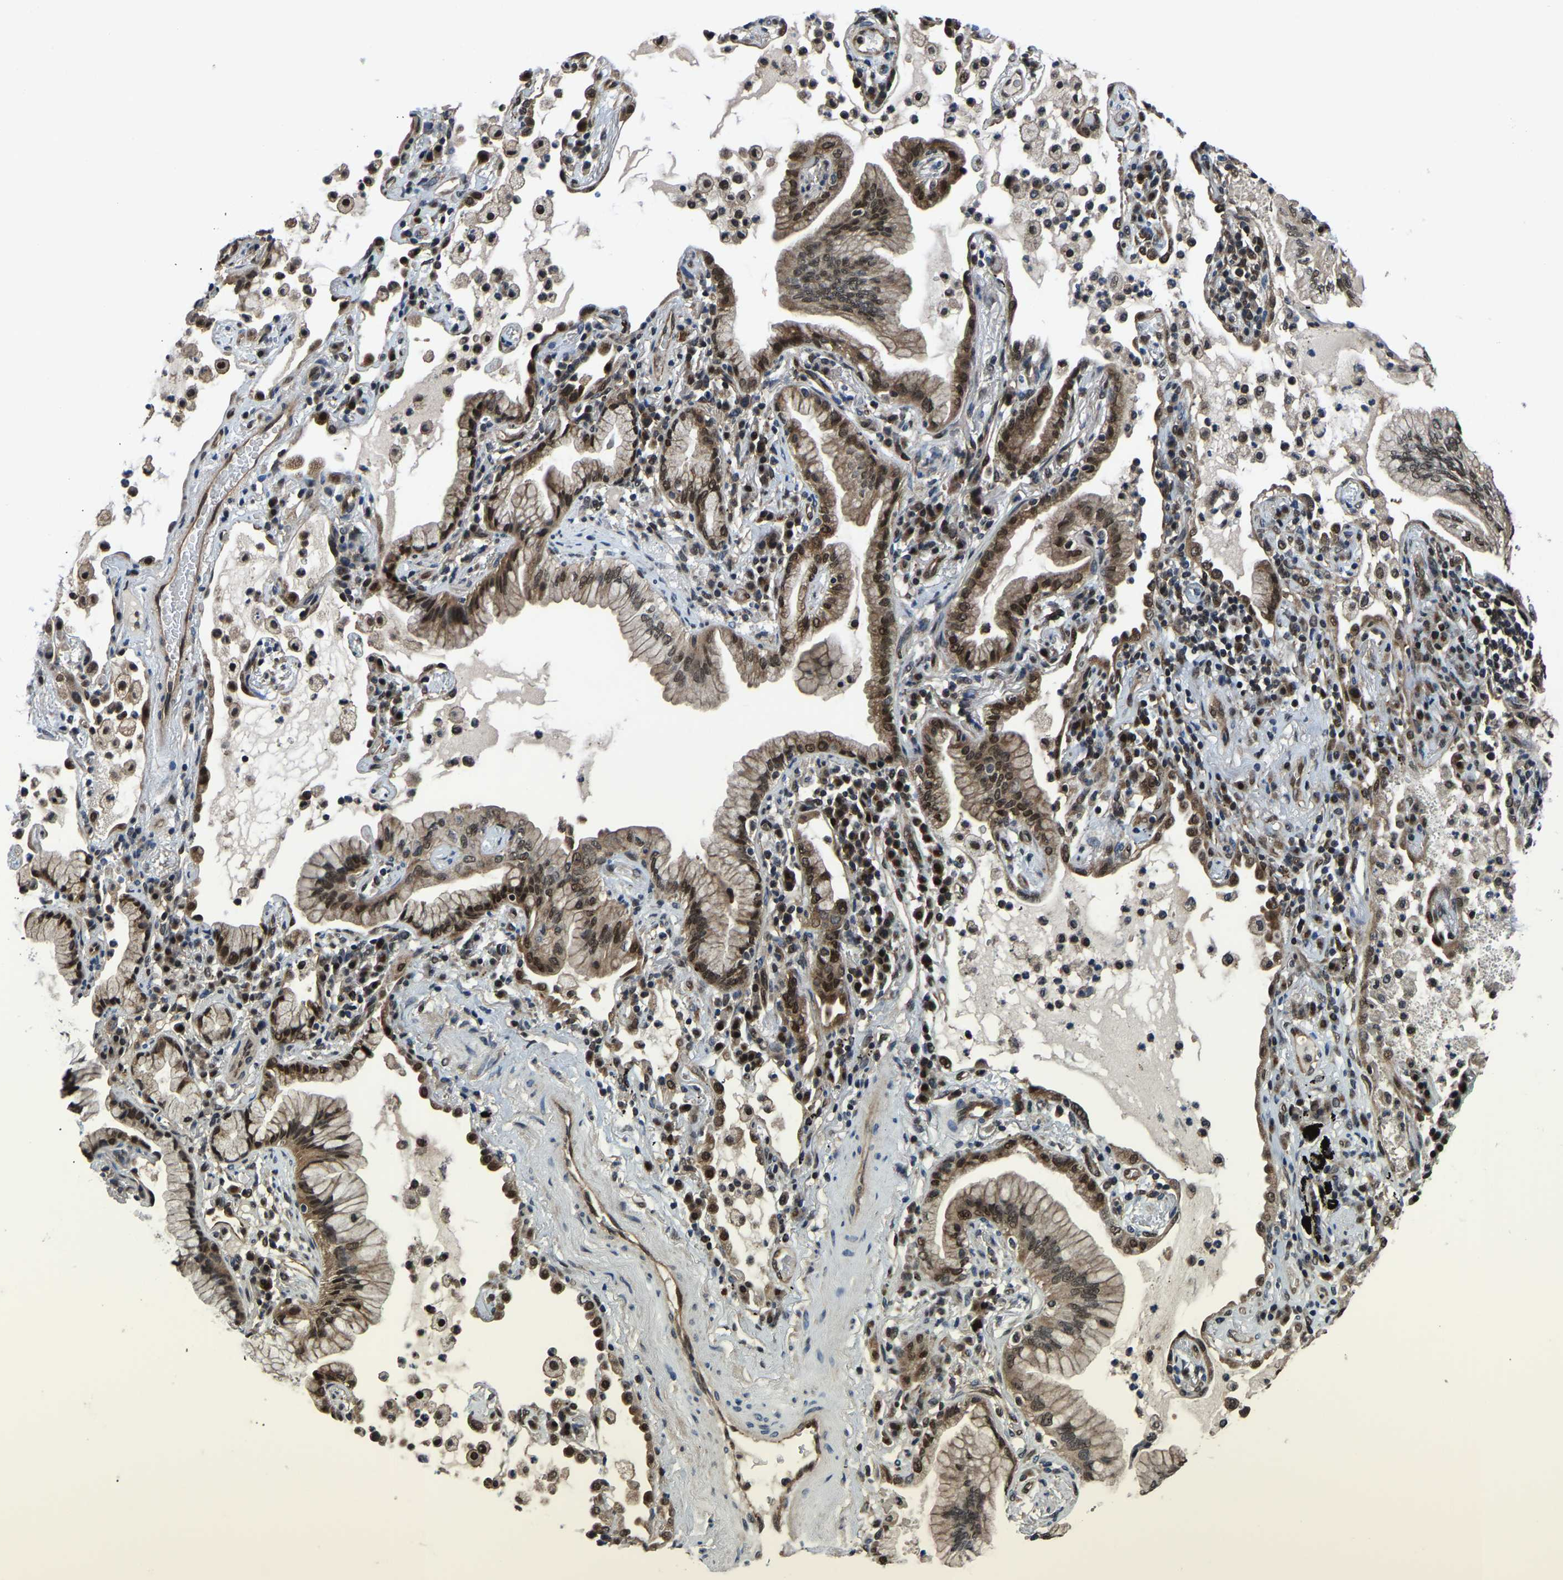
{"staining": {"intensity": "moderate", "quantity": ">75%", "location": "cytoplasmic/membranous,nuclear"}, "tissue": "lung cancer", "cell_type": "Tumor cells", "image_type": "cancer", "snomed": [{"axis": "morphology", "description": "Adenocarcinoma, NOS"}, {"axis": "topography", "description": "Lung"}], "caption": "IHC of human lung cancer demonstrates medium levels of moderate cytoplasmic/membranous and nuclear expression in about >75% of tumor cells.", "gene": "DFFA", "patient": {"sex": "female", "age": 70}}